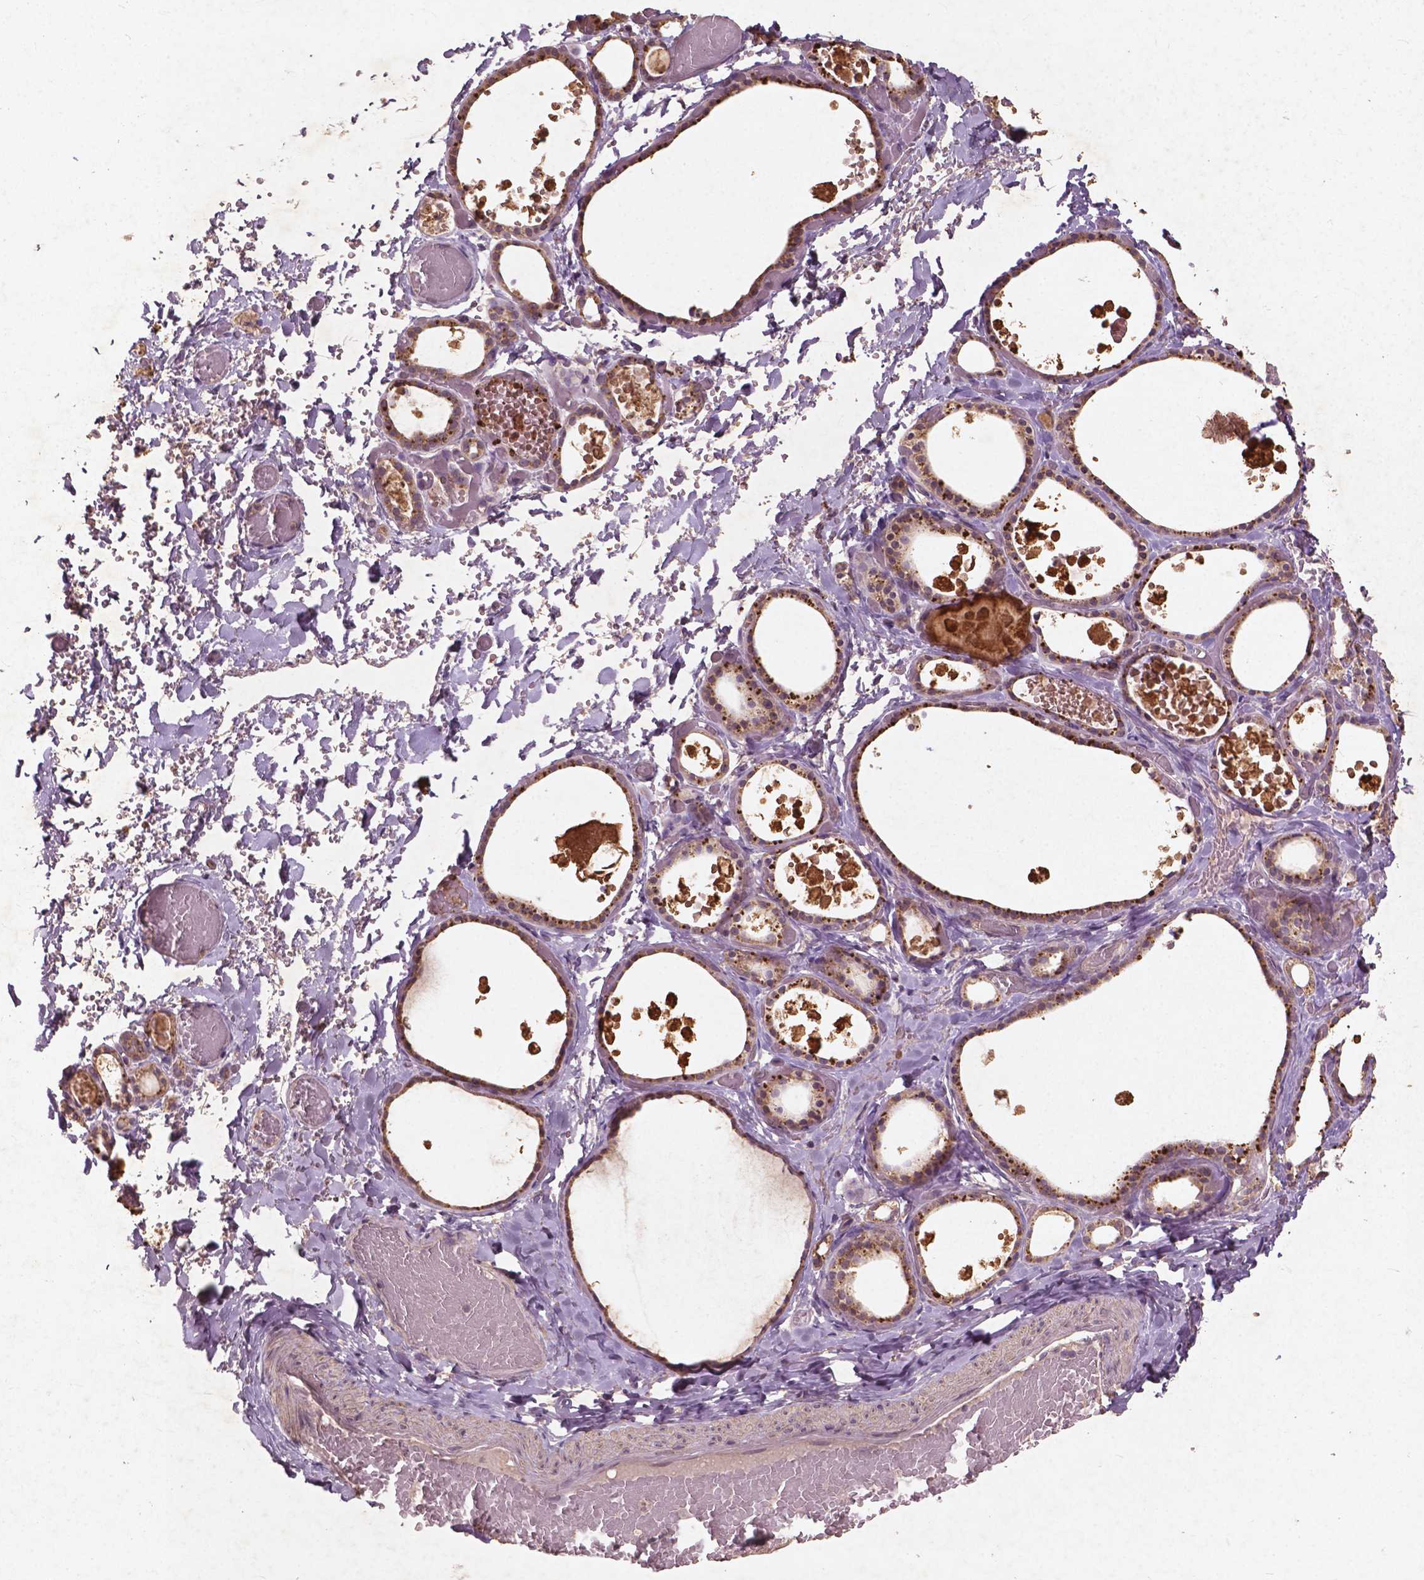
{"staining": {"intensity": "moderate", "quantity": ">75%", "location": "cytoplasmic/membranous"}, "tissue": "thyroid gland", "cell_type": "Glandular cells", "image_type": "normal", "snomed": [{"axis": "morphology", "description": "Normal tissue, NOS"}, {"axis": "topography", "description": "Thyroid gland"}], "caption": "High-power microscopy captured an IHC histopathology image of normal thyroid gland, revealing moderate cytoplasmic/membranous expression in about >75% of glandular cells.", "gene": "ST6GALNAC5", "patient": {"sex": "female", "age": 56}}